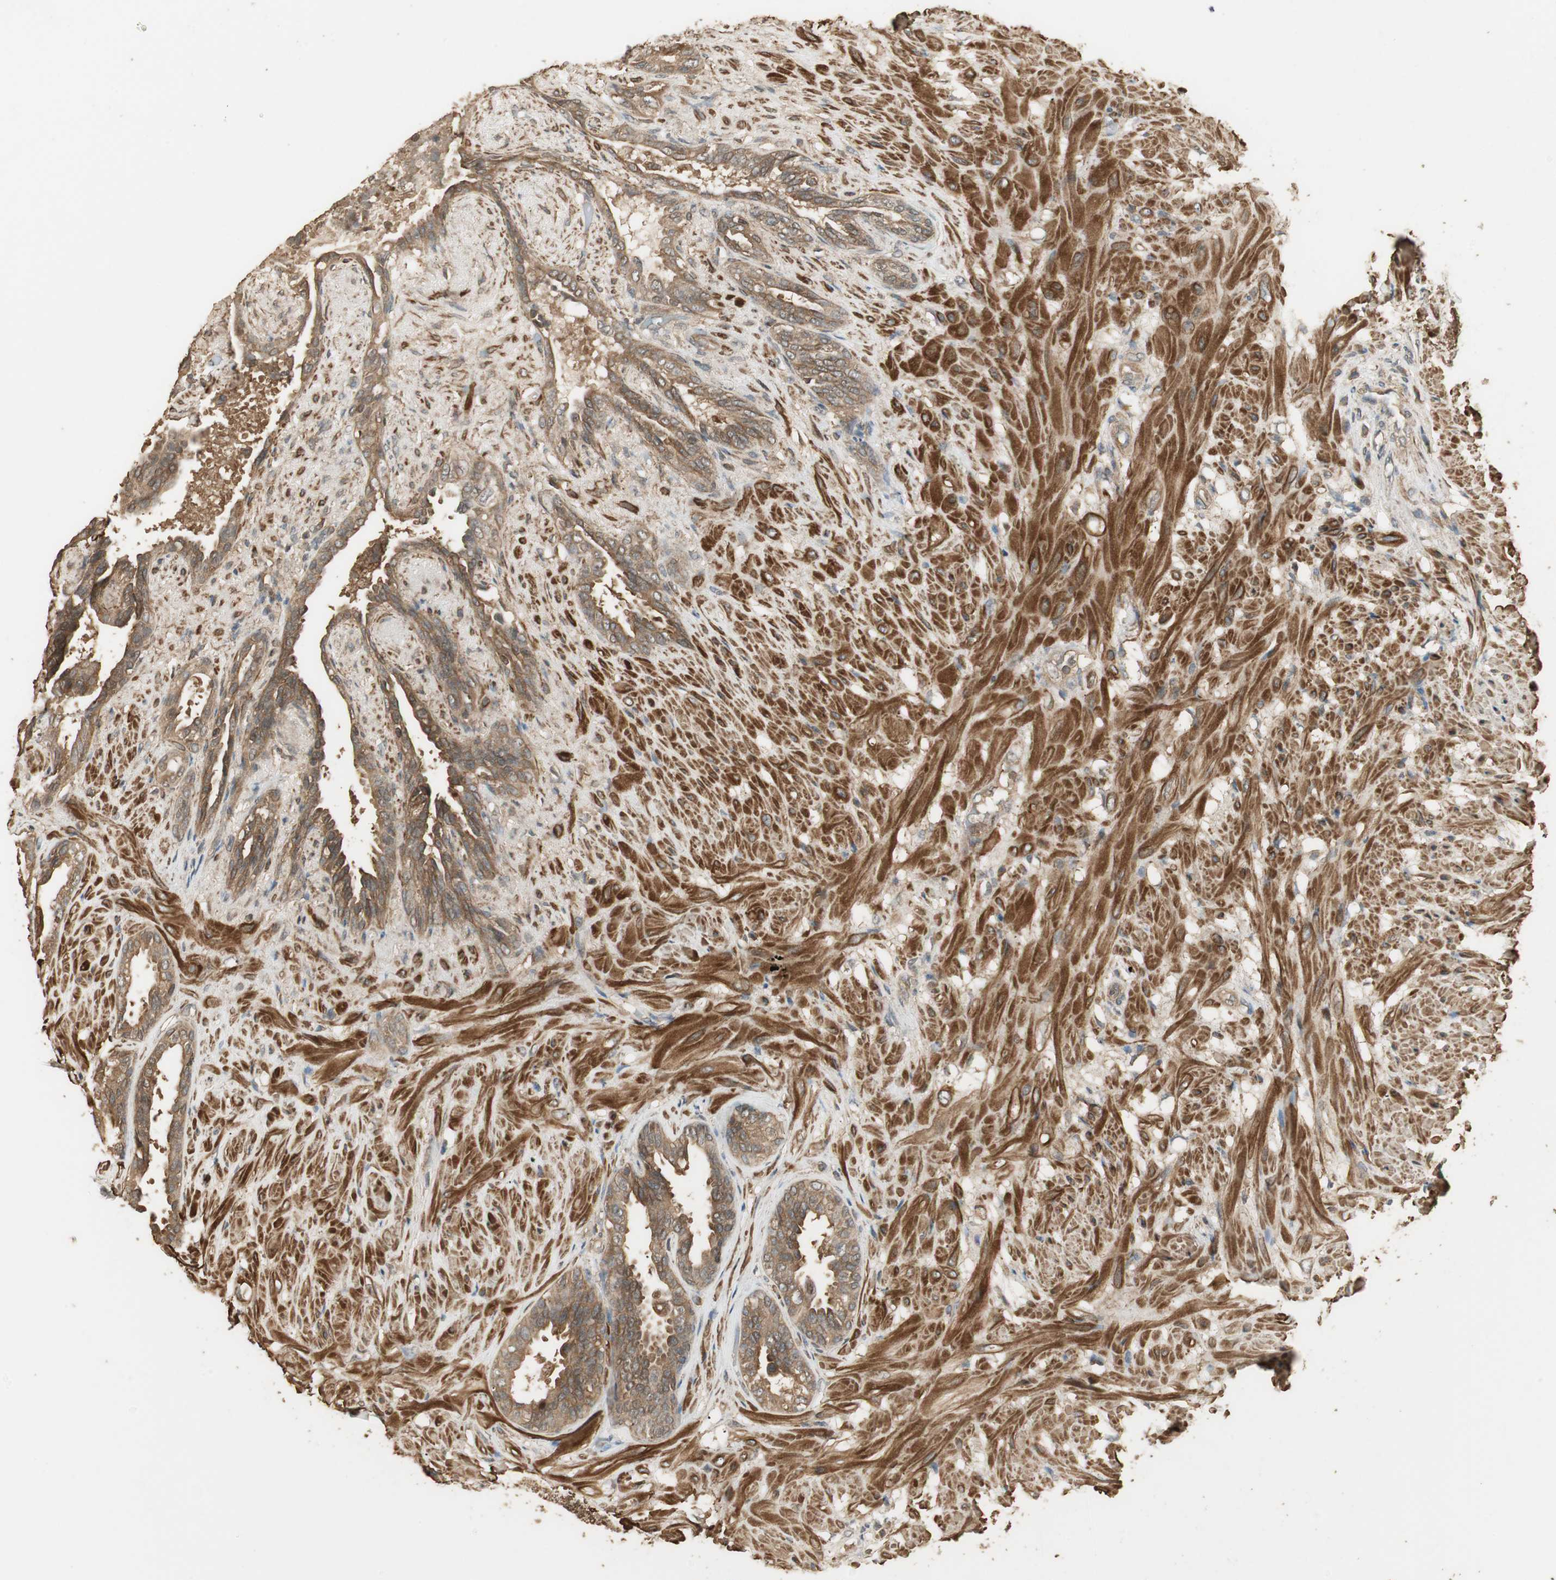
{"staining": {"intensity": "moderate", "quantity": ">75%", "location": "cytoplasmic/membranous"}, "tissue": "seminal vesicle", "cell_type": "Glandular cells", "image_type": "normal", "snomed": [{"axis": "morphology", "description": "Normal tissue, NOS"}, {"axis": "topography", "description": "Seminal veicle"}], "caption": "The photomicrograph exhibits staining of benign seminal vesicle, revealing moderate cytoplasmic/membranous protein positivity (brown color) within glandular cells.", "gene": "USP2", "patient": {"sex": "male", "age": 61}}